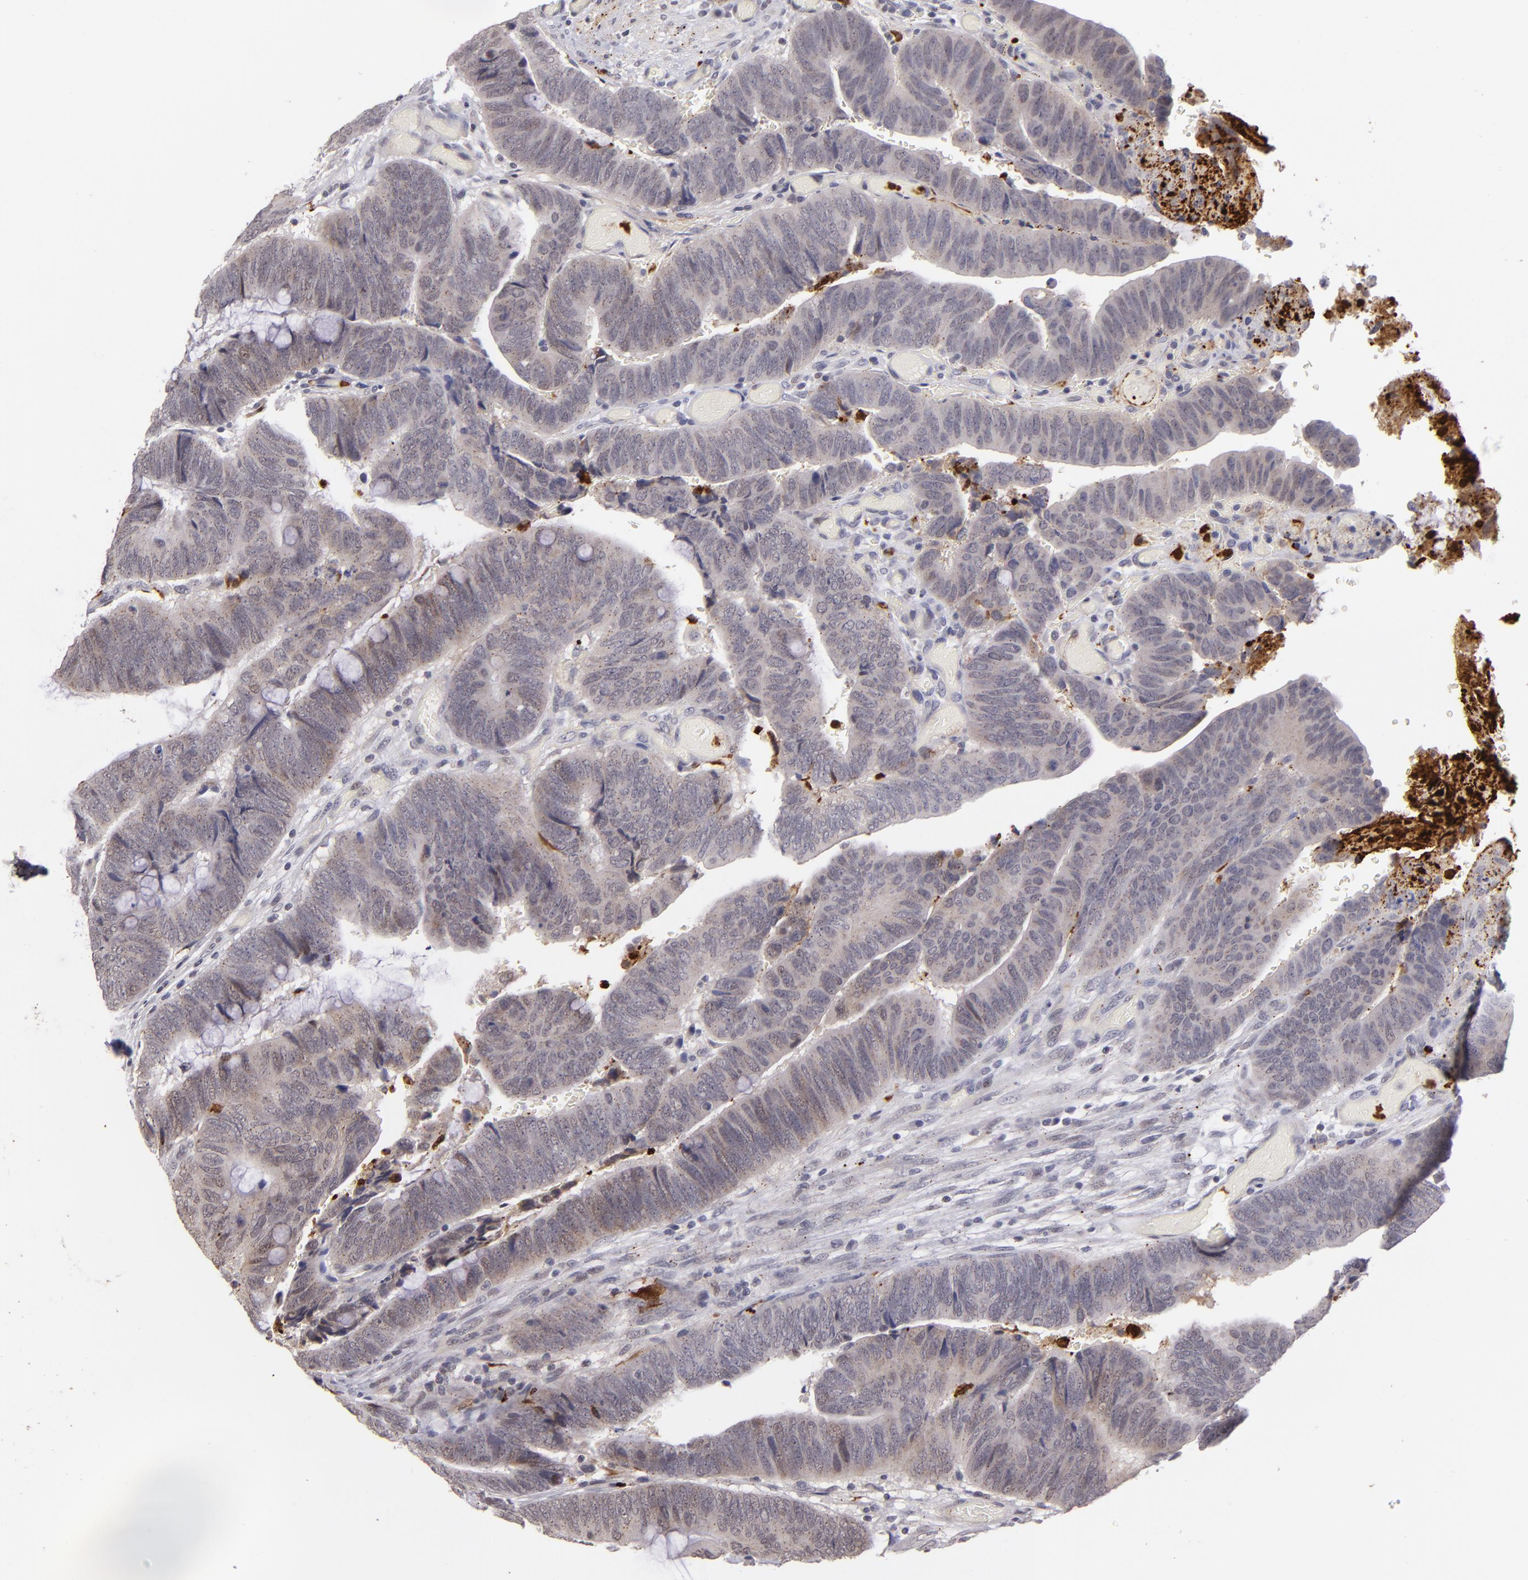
{"staining": {"intensity": "weak", "quantity": "<25%", "location": "cytoplasmic/membranous"}, "tissue": "colorectal cancer", "cell_type": "Tumor cells", "image_type": "cancer", "snomed": [{"axis": "morphology", "description": "Normal tissue, NOS"}, {"axis": "morphology", "description": "Adenocarcinoma, NOS"}, {"axis": "topography", "description": "Rectum"}], "caption": "Immunohistochemical staining of colorectal cancer exhibits no significant expression in tumor cells.", "gene": "RXRG", "patient": {"sex": "male", "age": 92}}